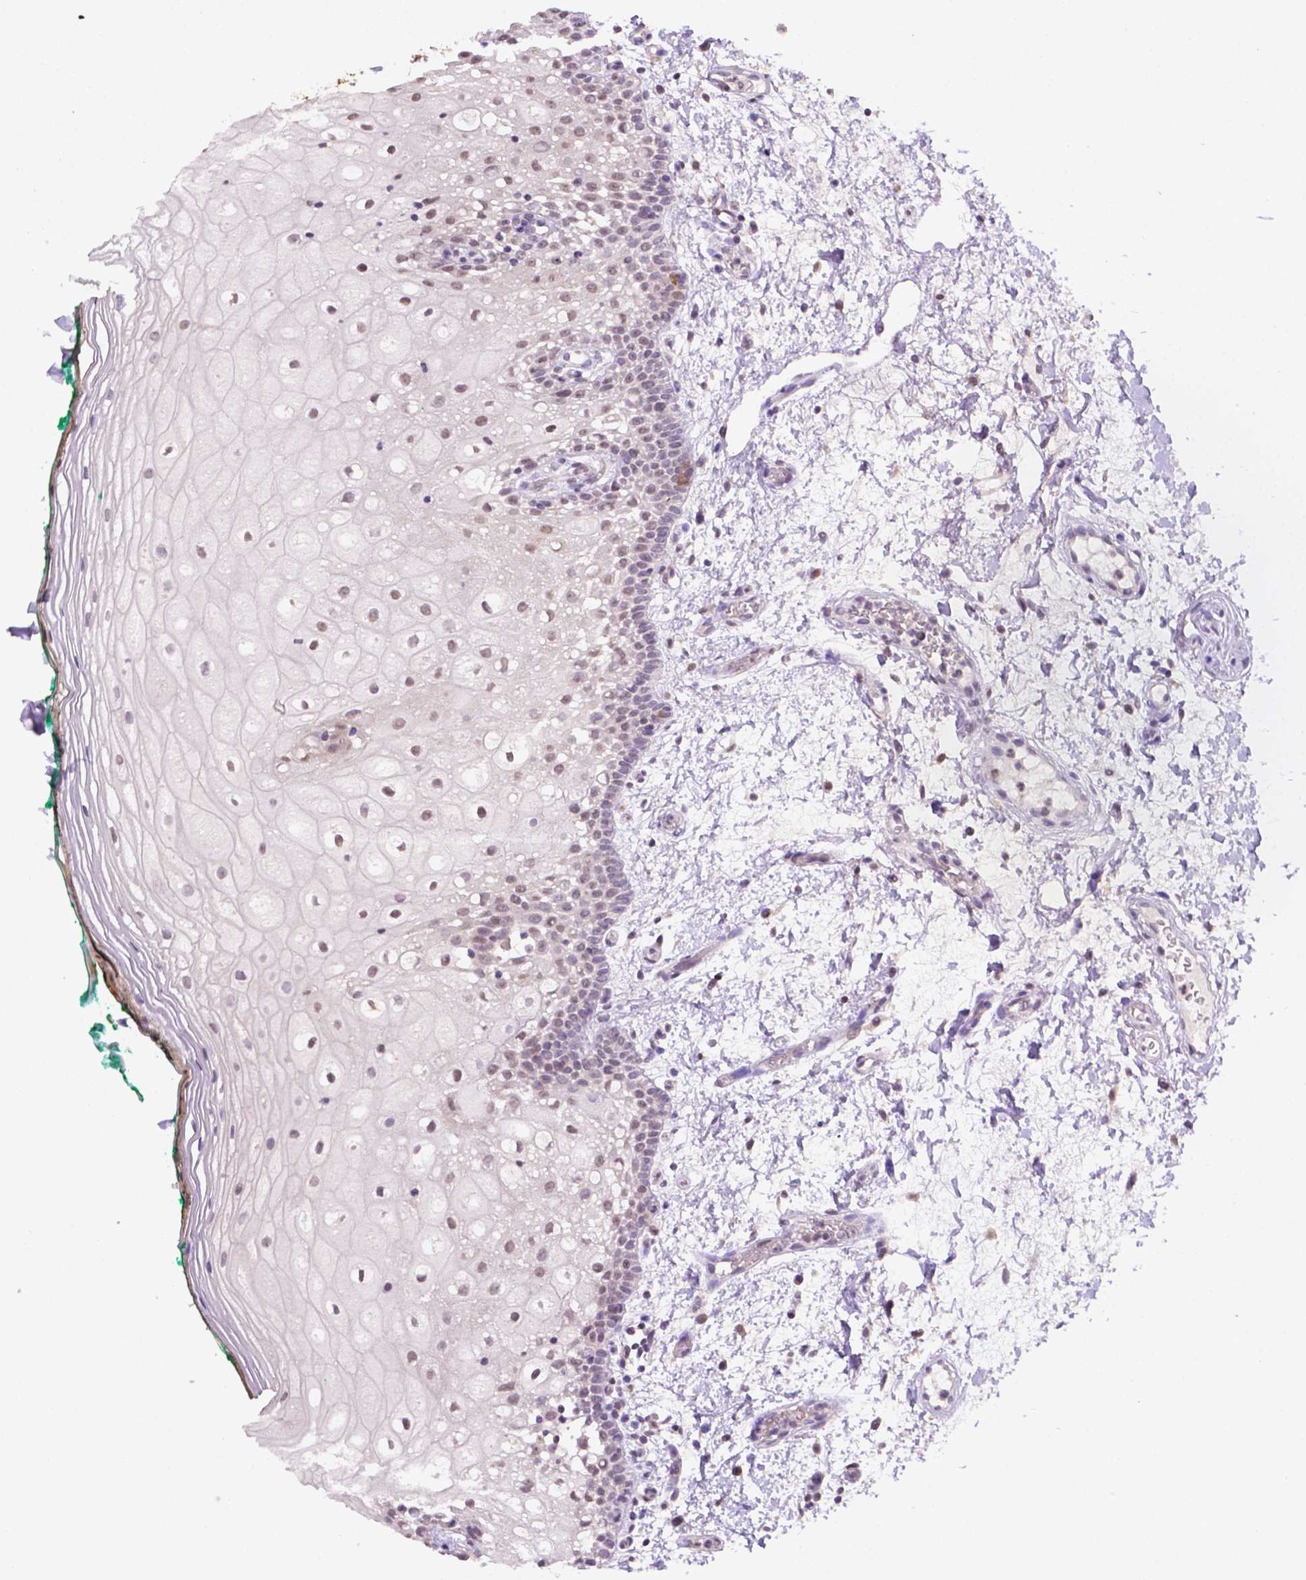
{"staining": {"intensity": "weak", "quantity": "<25%", "location": "nuclear"}, "tissue": "oral mucosa", "cell_type": "Squamous epithelial cells", "image_type": "normal", "snomed": [{"axis": "morphology", "description": "Normal tissue, NOS"}, {"axis": "topography", "description": "Oral tissue"}], "caption": "Human oral mucosa stained for a protein using immunohistochemistry (IHC) shows no positivity in squamous epithelial cells.", "gene": "SHLD3", "patient": {"sex": "female", "age": 83}}